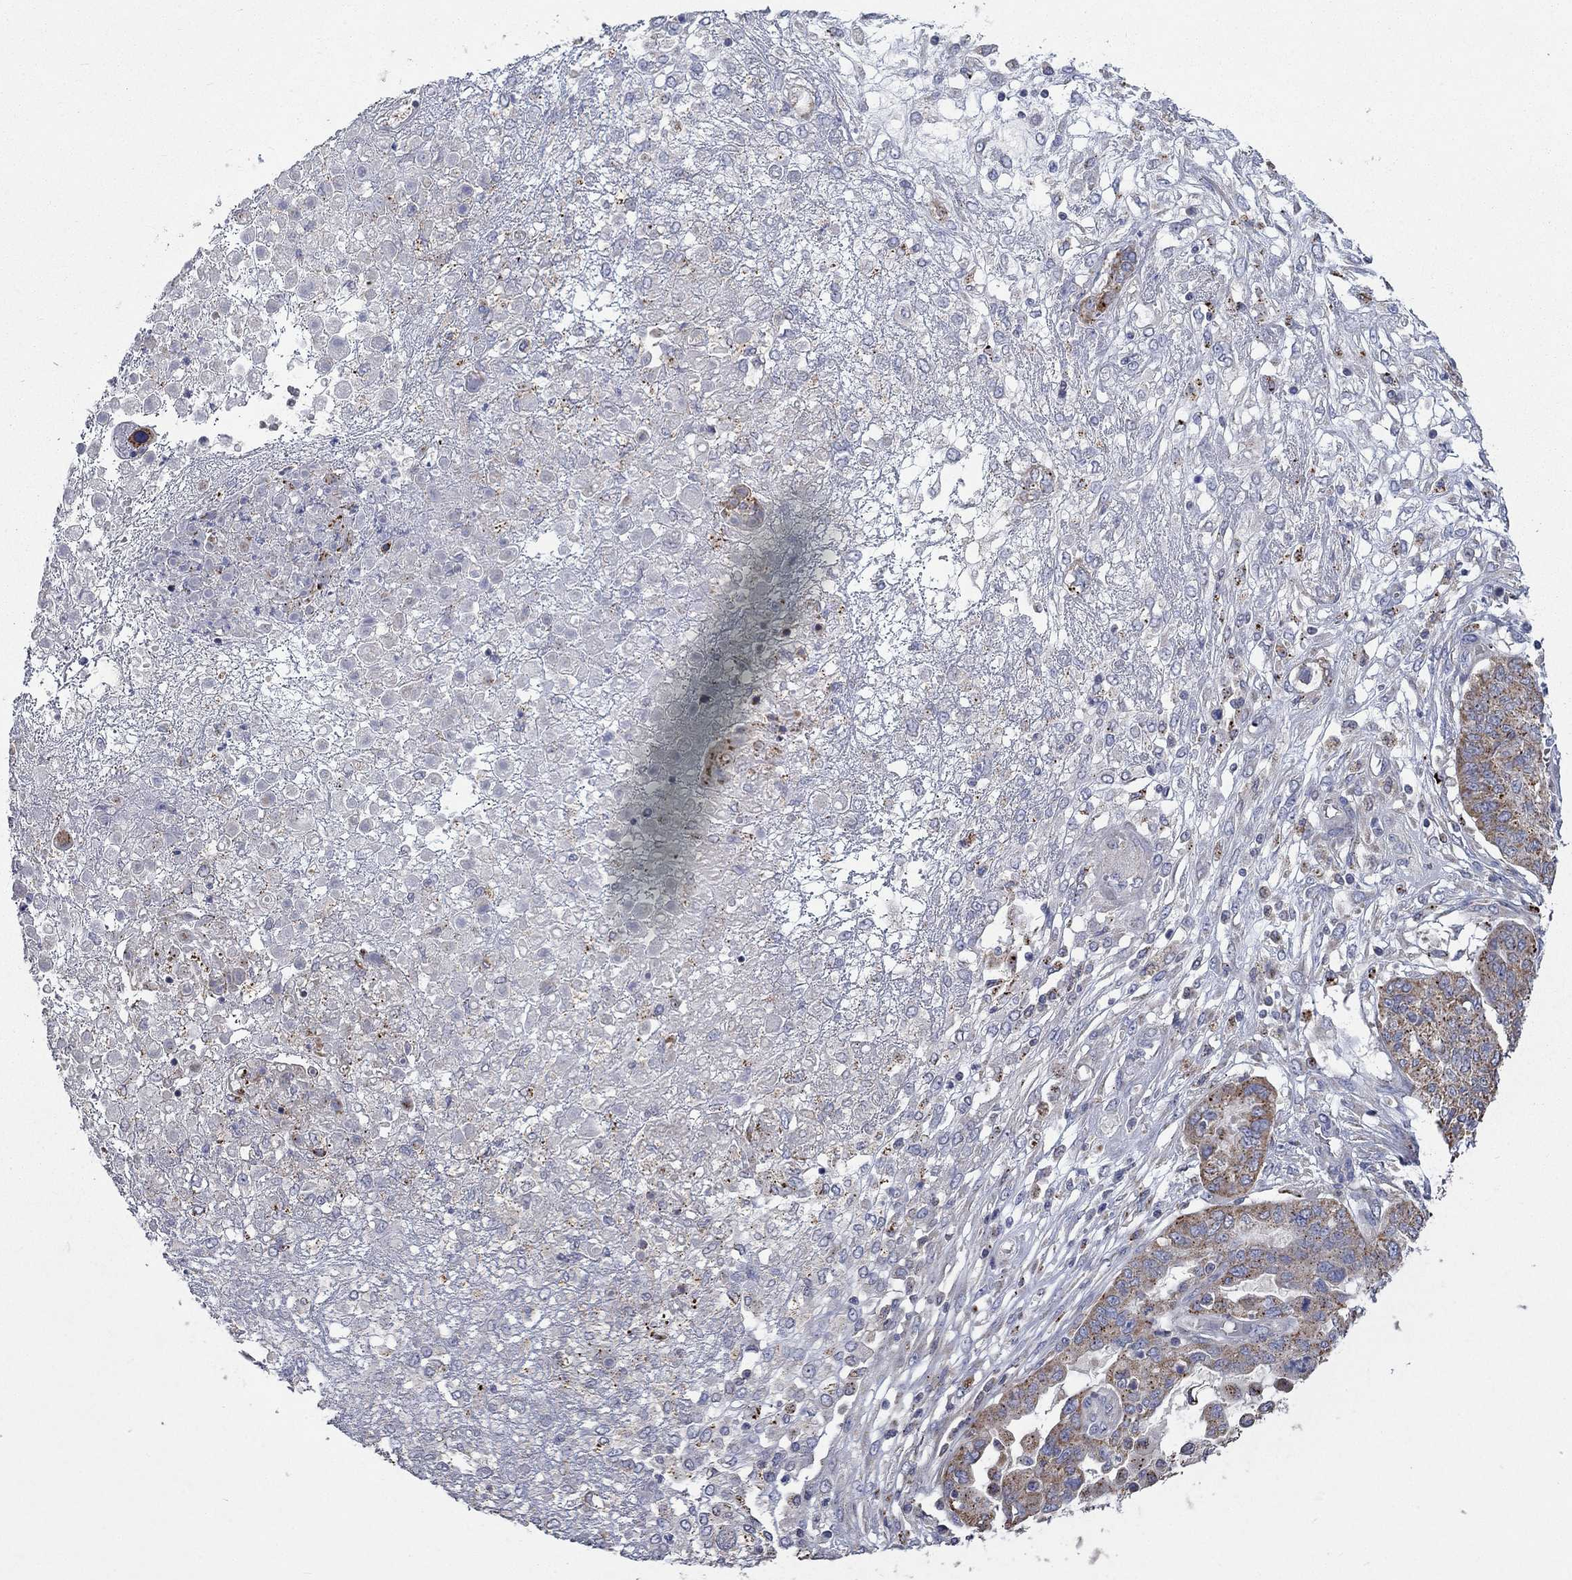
{"staining": {"intensity": "moderate", "quantity": "25%-75%", "location": "cytoplasmic/membranous"}, "tissue": "ovarian cancer", "cell_type": "Tumor cells", "image_type": "cancer", "snomed": [{"axis": "morphology", "description": "Cystadenocarcinoma, serous, NOS"}, {"axis": "topography", "description": "Ovary"}], "caption": "Immunohistochemistry (IHC) staining of serous cystadenocarcinoma (ovarian), which demonstrates medium levels of moderate cytoplasmic/membranous expression in about 25%-75% of tumor cells indicating moderate cytoplasmic/membranous protein positivity. The staining was performed using DAB (3,3'-diaminobenzidine) (brown) for protein detection and nuclei were counterstained in hematoxylin (blue).", "gene": "UGT8", "patient": {"sex": "female", "age": 67}}